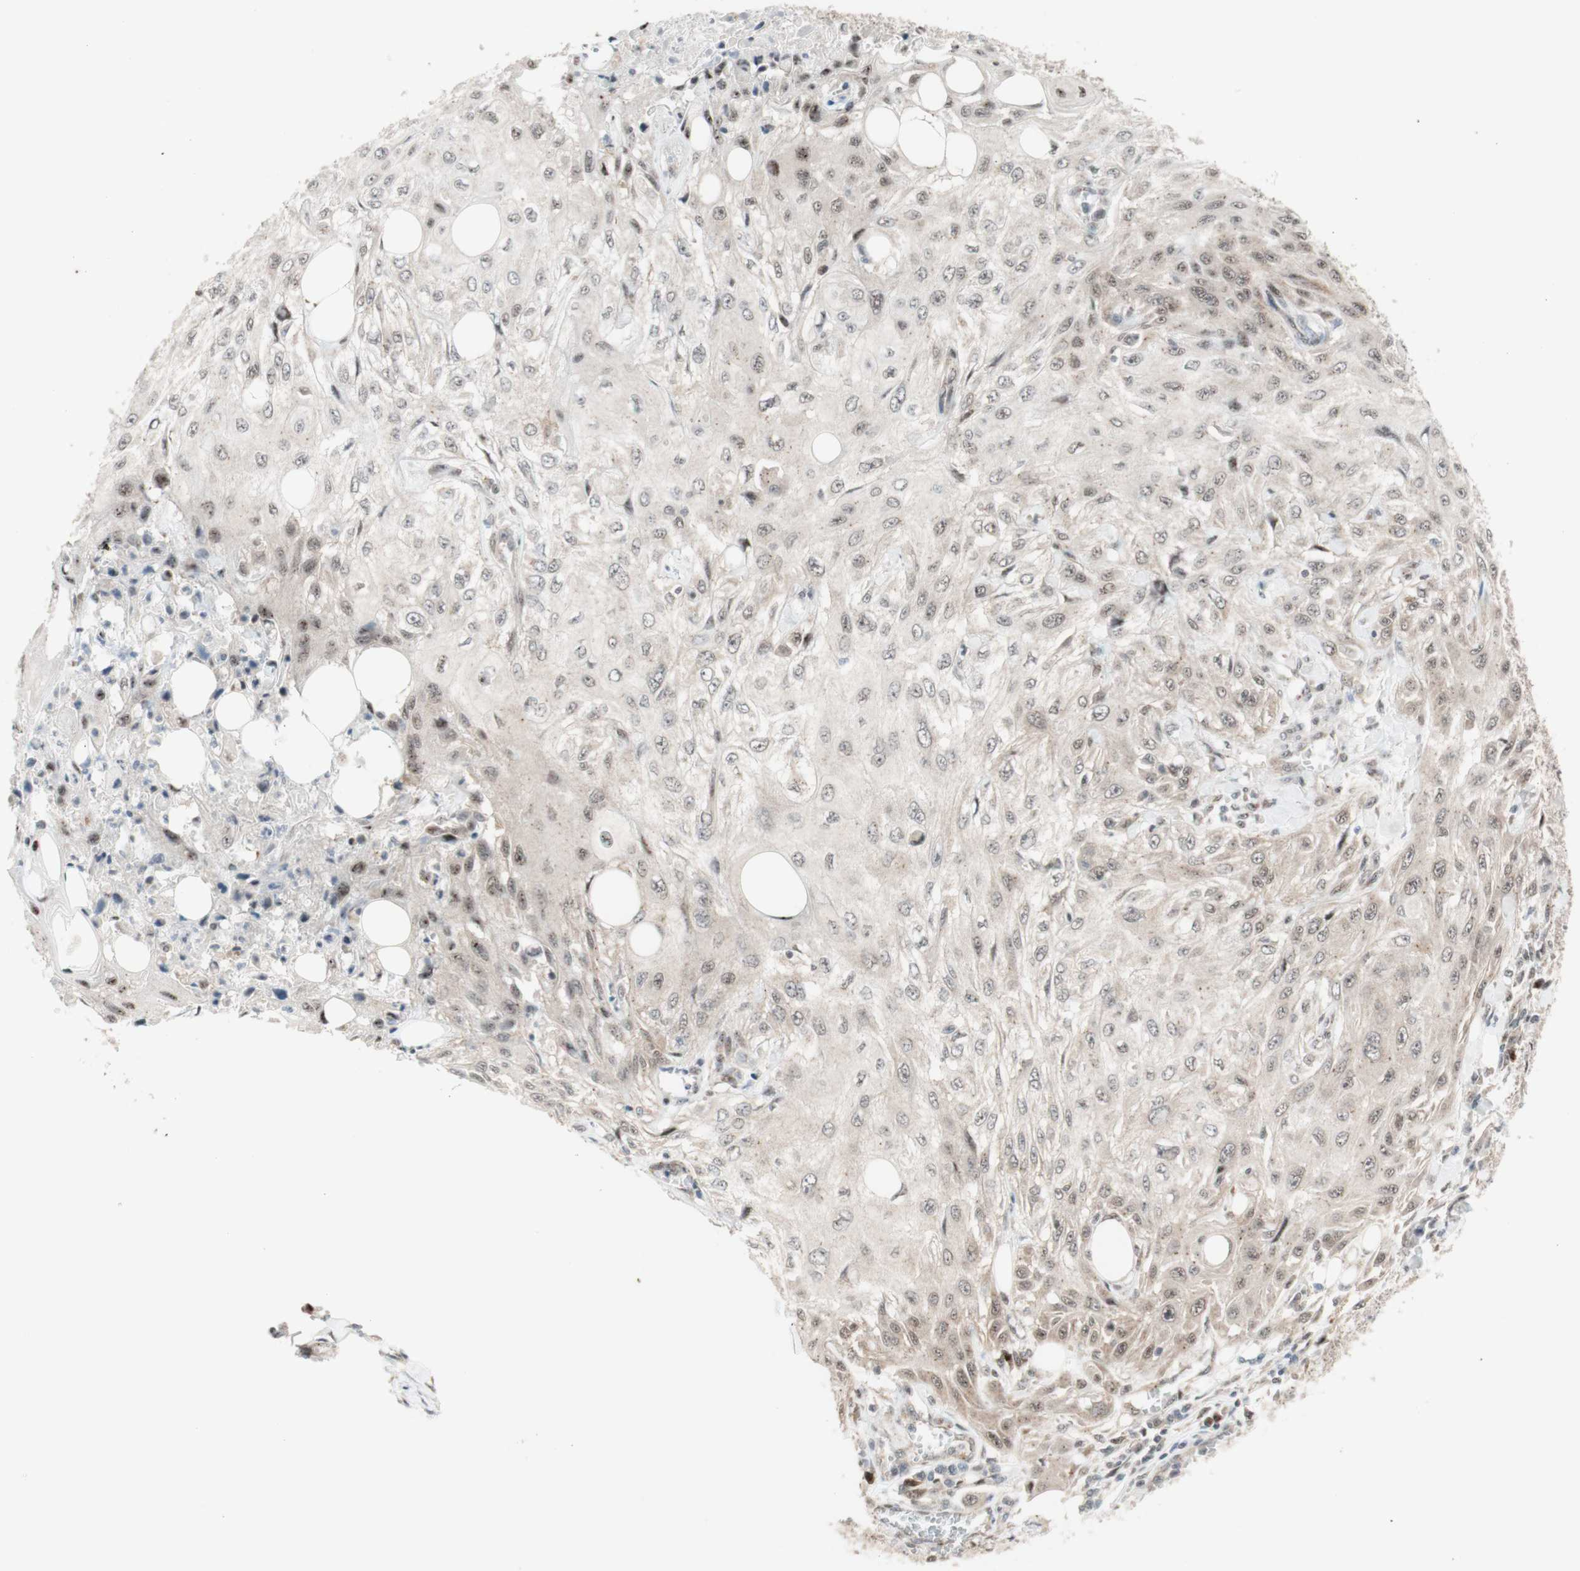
{"staining": {"intensity": "moderate", "quantity": ">75%", "location": "cytoplasmic/membranous"}, "tissue": "skin cancer", "cell_type": "Tumor cells", "image_type": "cancer", "snomed": [{"axis": "morphology", "description": "Squamous cell carcinoma, NOS"}, {"axis": "topography", "description": "Skin"}], "caption": "Protein expression analysis of human squamous cell carcinoma (skin) reveals moderate cytoplasmic/membranous staining in approximately >75% of tumor cells.", "gene": "CYLD", "patient": {"sex": "male", "age": 75}}